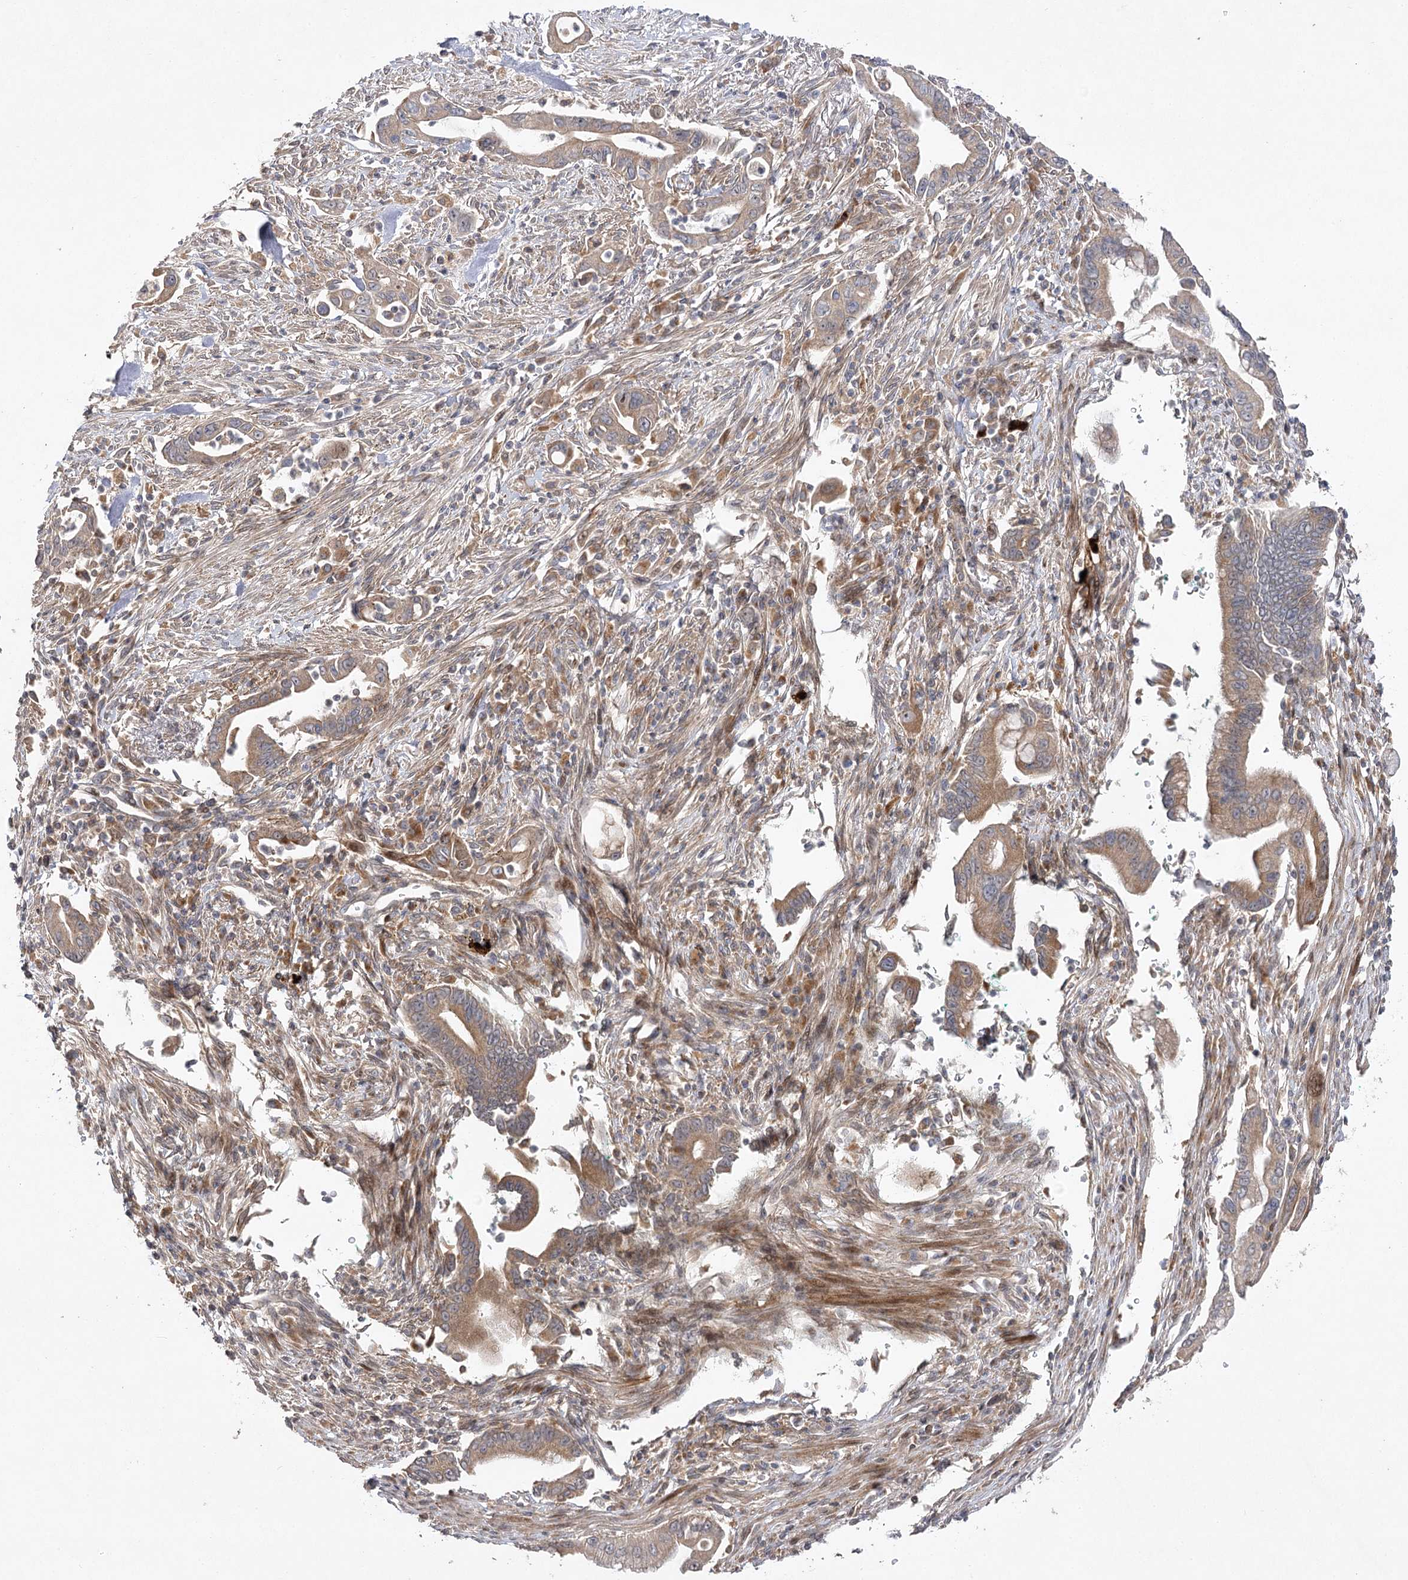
{"staining": {"intensity": "moderate", "quantity": ">75%", "location": "cytoplasmic/membranous"}, "tissue": "pancreatic cancer", "cell_type": "Tumor cells", "image_type": "cancer", "snomed": [{"axis": "morphology", "description": "Adenocarcinoma, NOS"}, {"axis": "topography", "description": "Pancreas"}], "caption": "Brown immunohistochemical staining in adenocarcinoma (pancreatic) demonstrates moderate cytoplasmic/membranous staining in approximately >75% of tumor cells.", "gene": "OBSL1", "patient": {"sex": "male", "age": 78}}